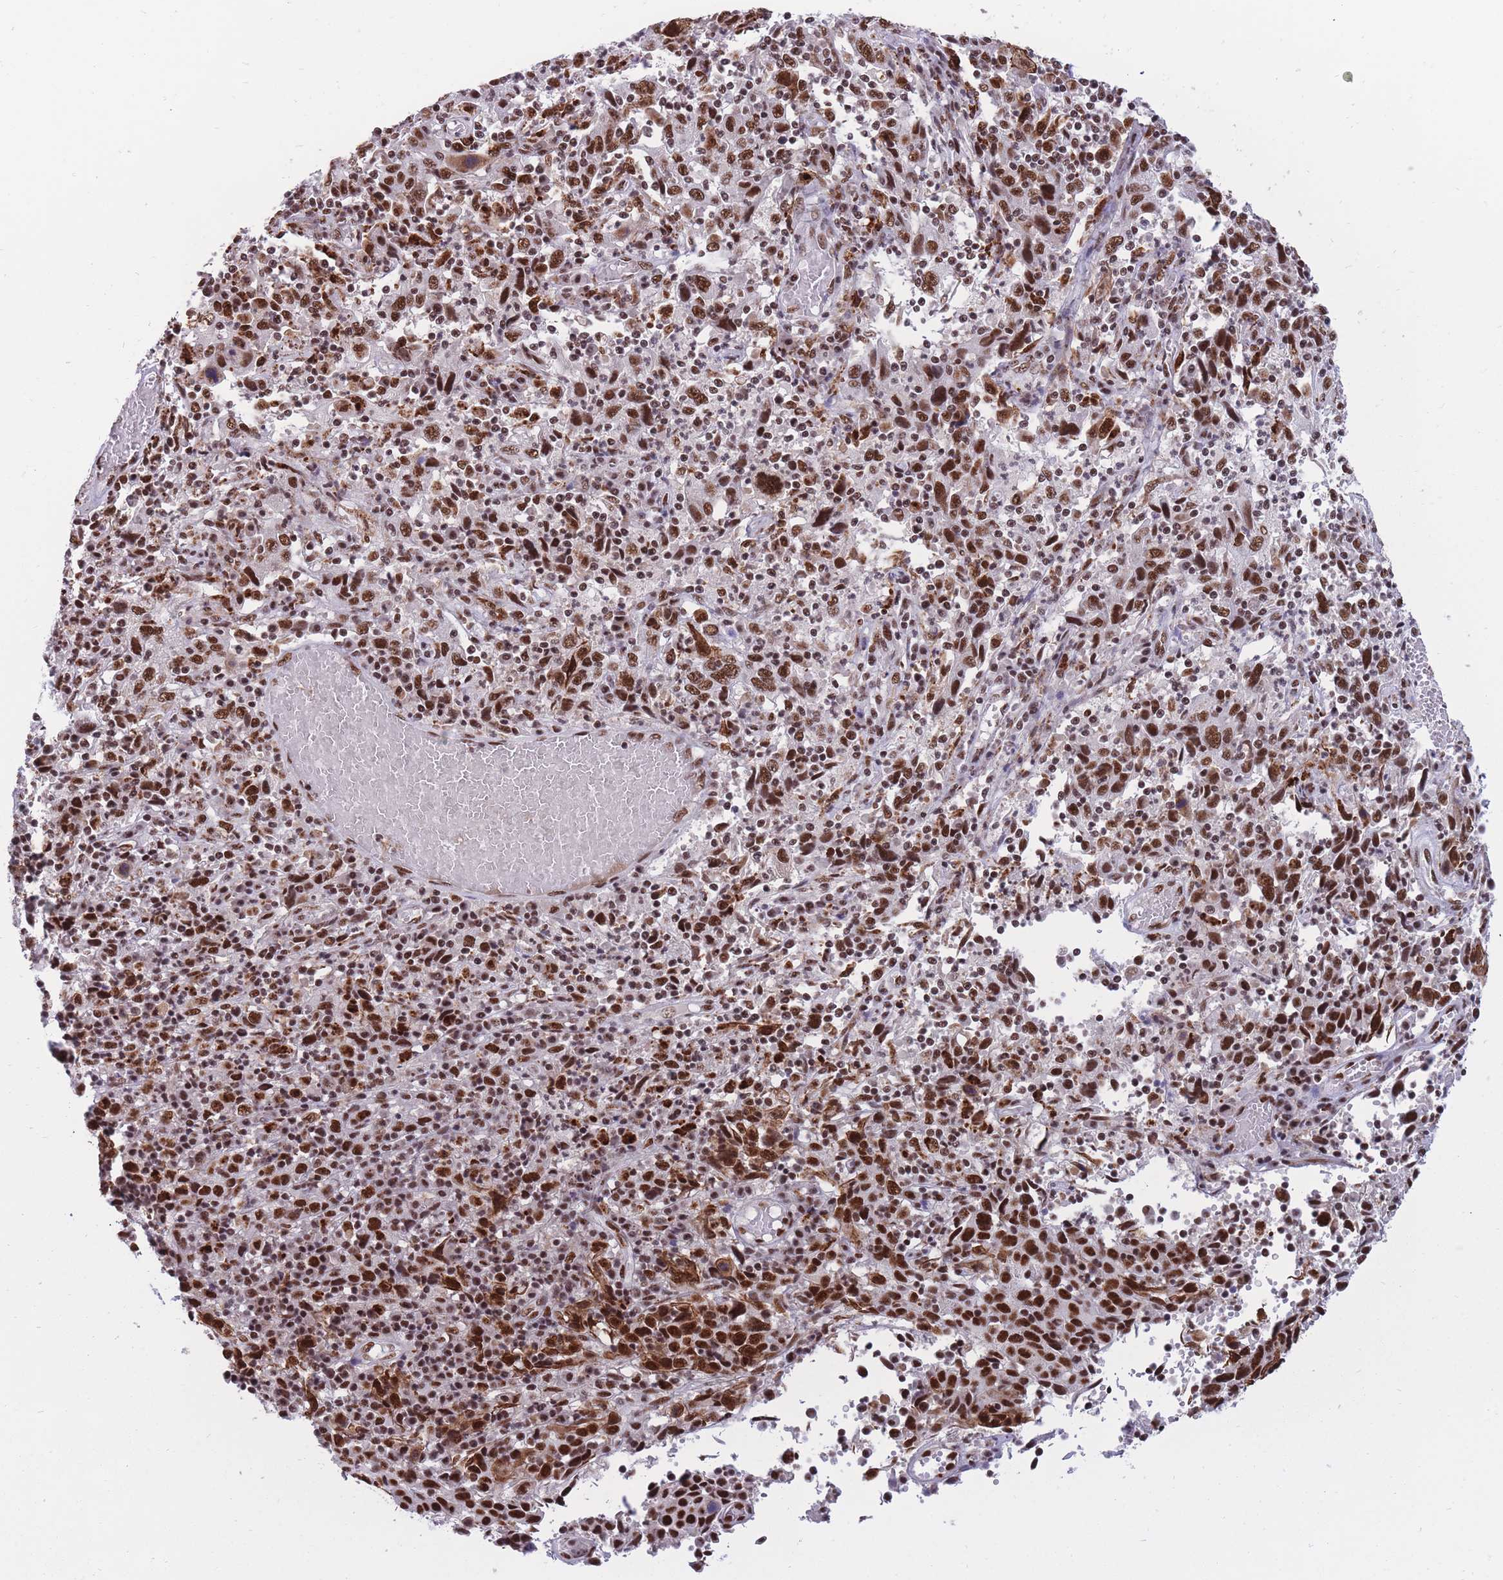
{"staining": {"intensity": "strong", "quantity": ">75%", "location": "nuclear"}, "tissue": "cervical cancer", "cell_type": "Tumor cells", "image_type": "cancer", "snomed": [{"axis": "morphology", "description": "Squamous cell carcinoma, NOS"}, {"axis": "topography", "description": "Cervix"}], "caption": "Human cervical squamous cell carcinoma stained with a protein marker reveals strong staining in tumor cells.", "gene": "PRPF19", "patient": {"sex": "female", "age": 46}}